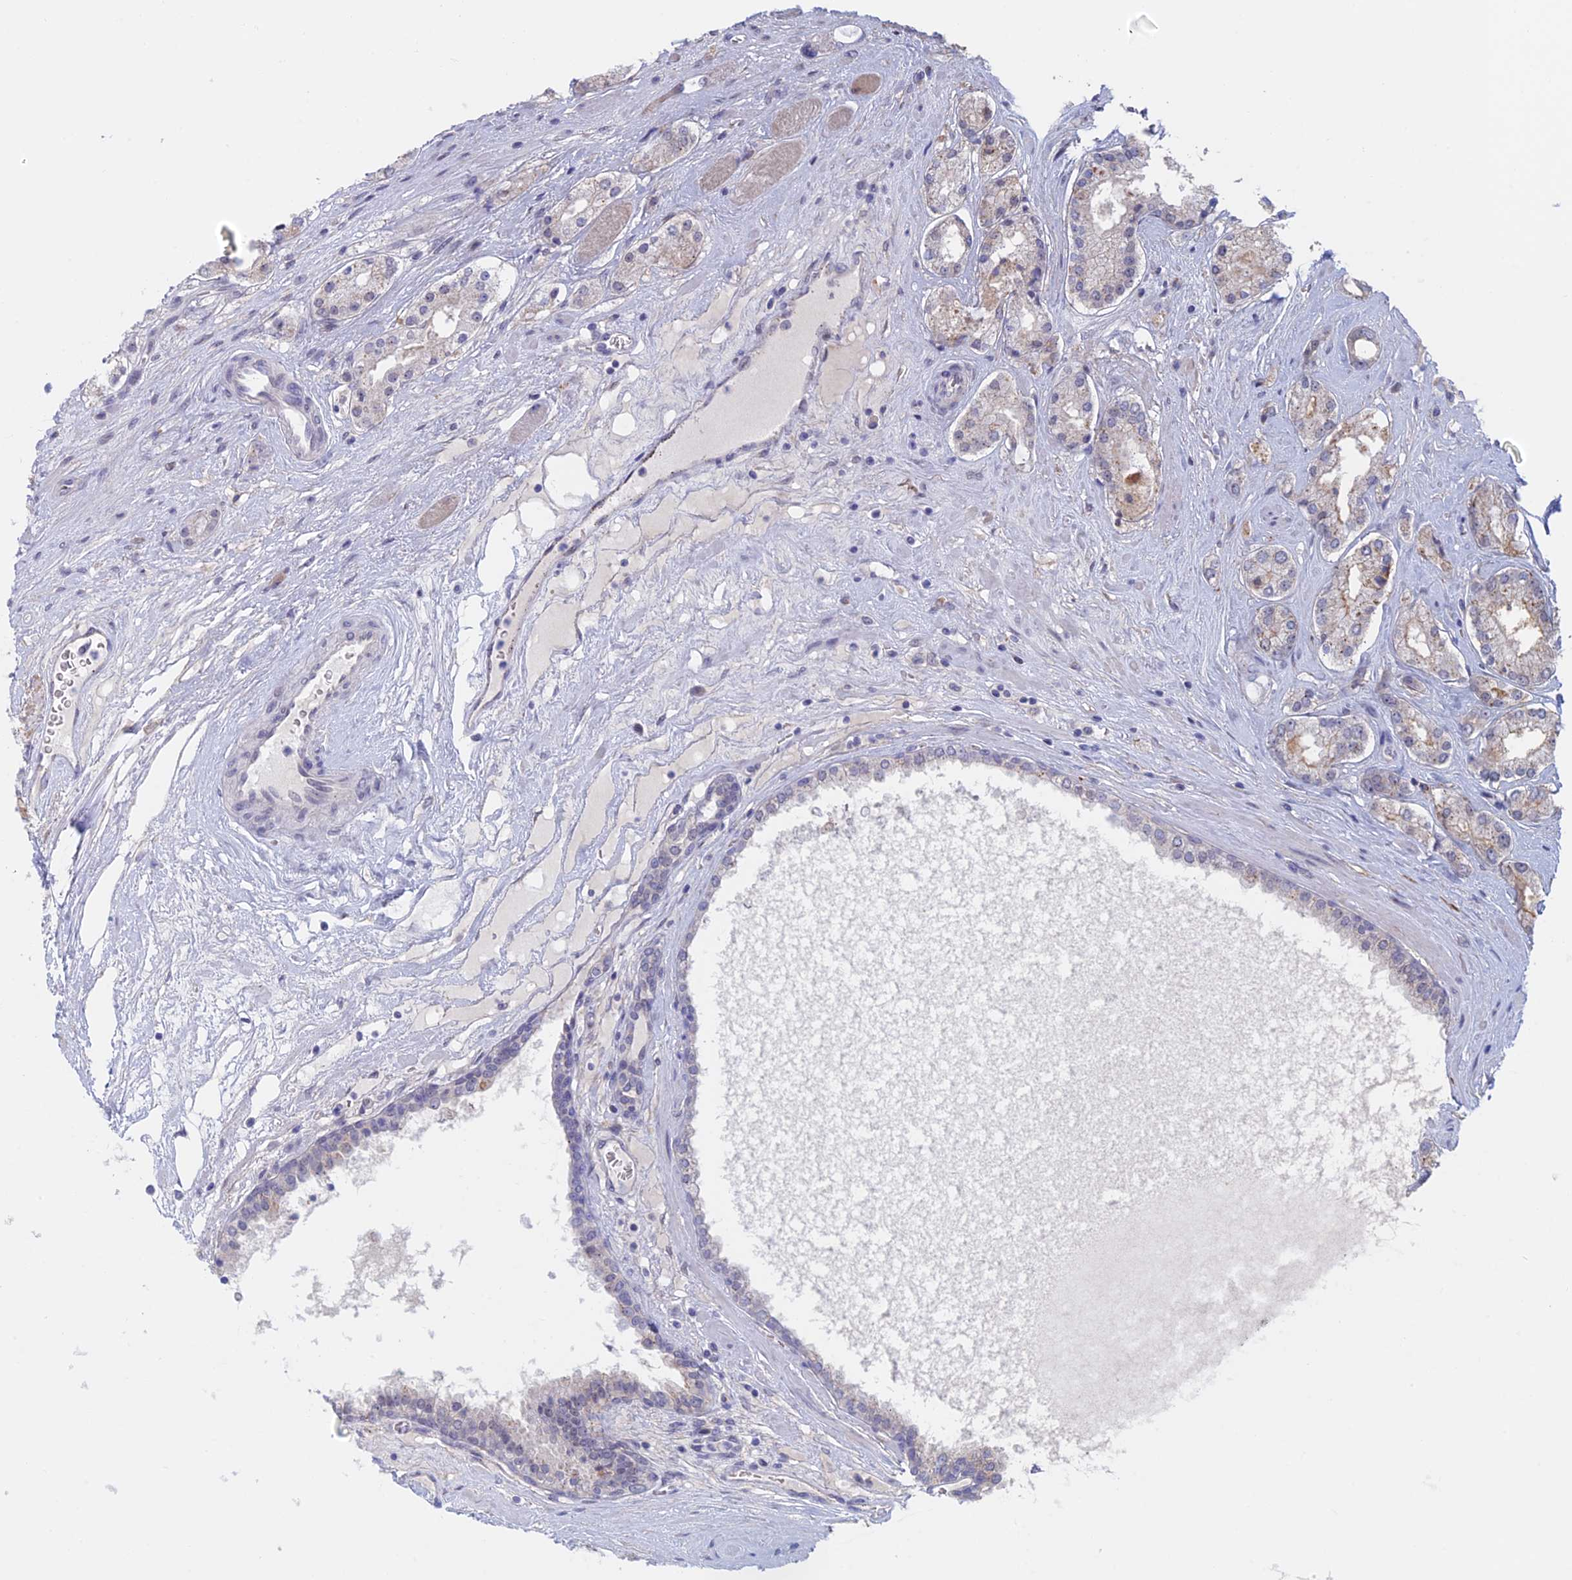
{"staining": {"intensity": "negative", "quantity": "none", "location": "none"}, "tissue": "prostate cancer", "cell_type": "Tumor cells", "image_type": "cancer", "snomed": [{"axis": "morphology", "description": "Adenocarcinoma, High grade"}, {"axis": "topography", "description": "Prostate"}], "caption": "Immunohistochemistry of prostate high-grade adenocarcinoma shows no staining in tumor cells.", "gene": "ZUP1", "patient": {"sex": "male", "age": 67}}